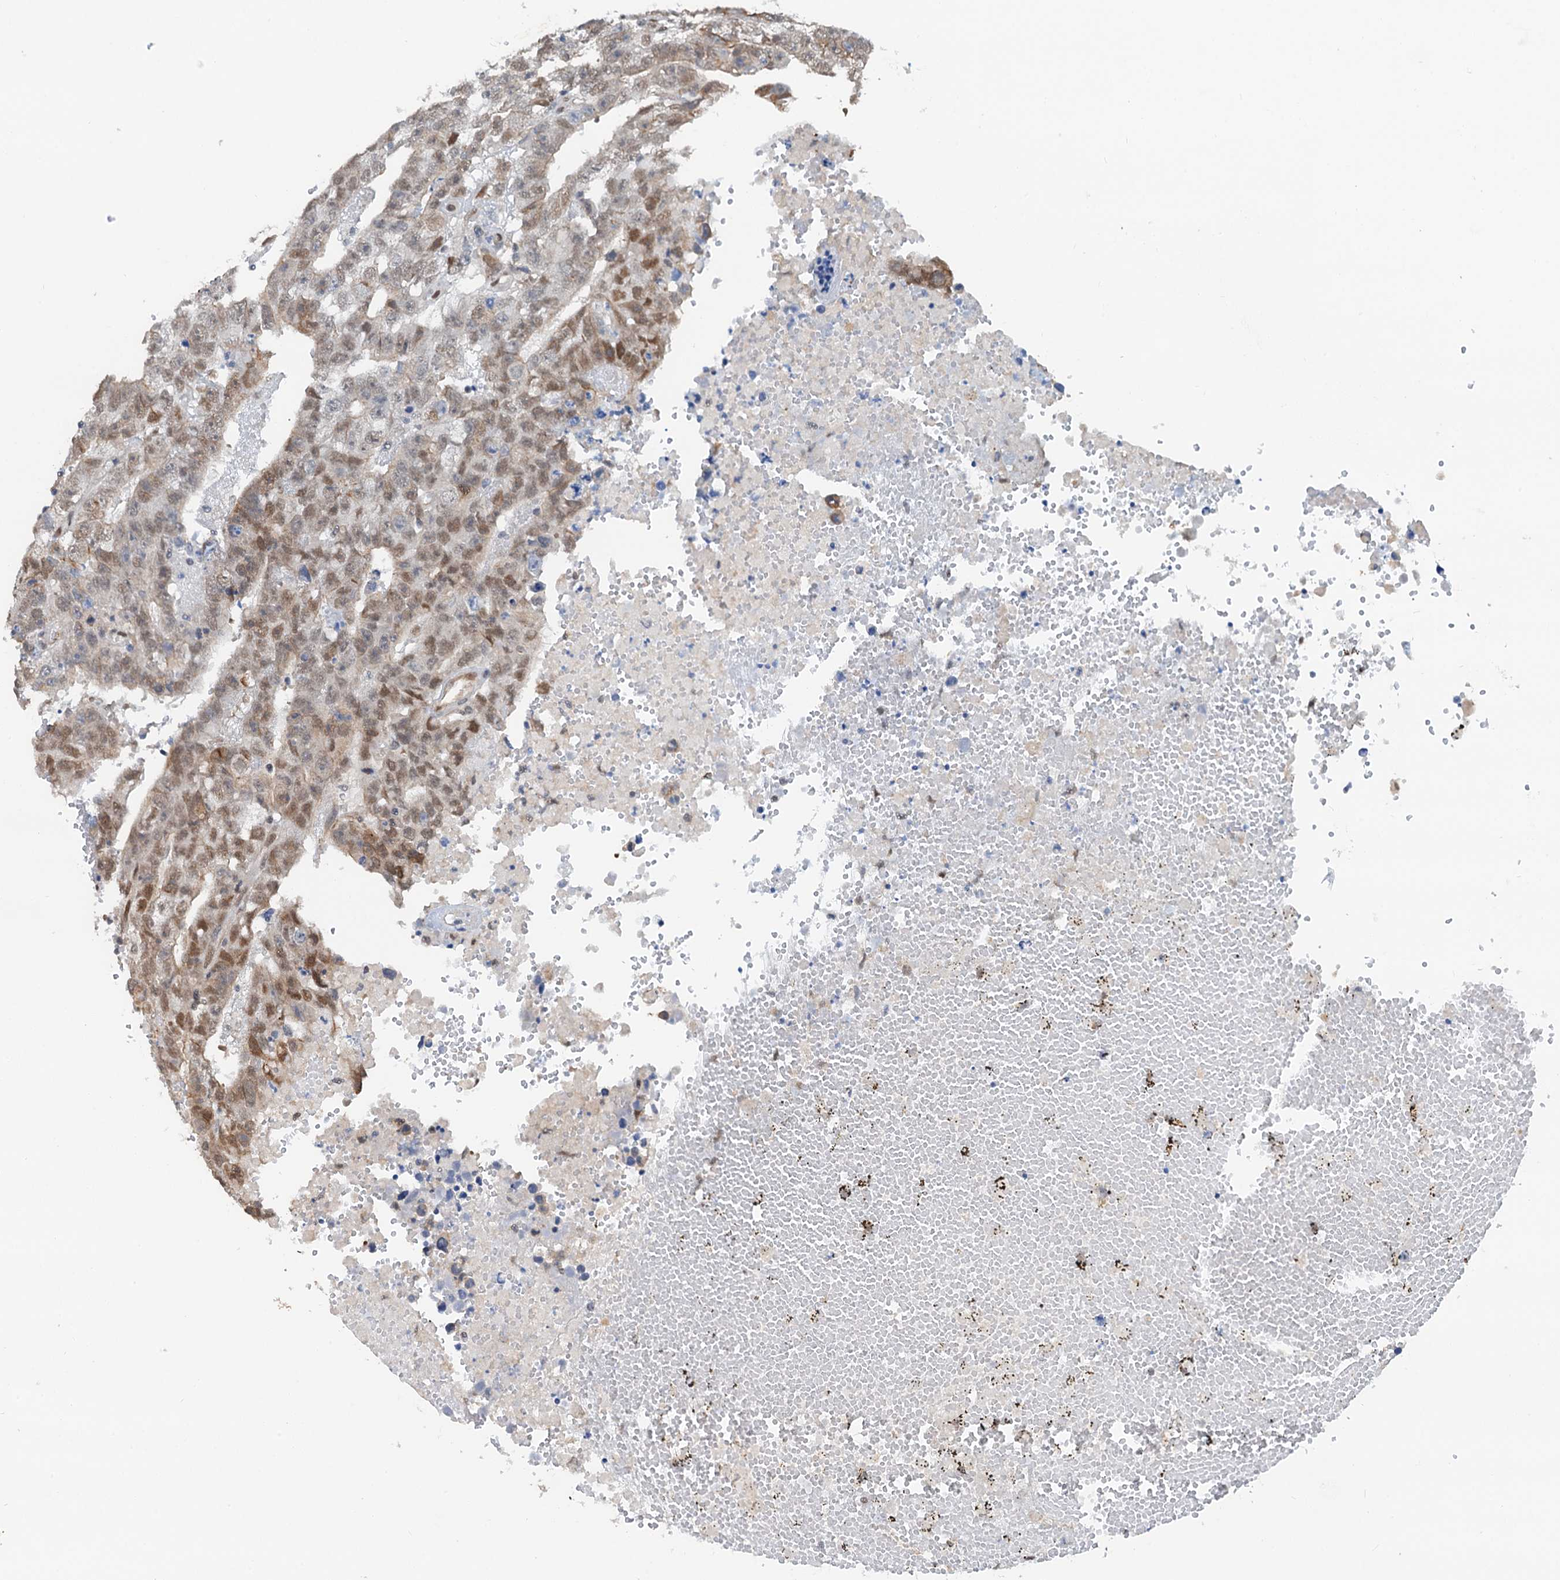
{"staining": {"intensity": "moderate", "quantity": "<25%", "location": "nuclear"}, "tissue": "testis cancer", "cell_type": "Tumor cells", "image_type": "cancer", "snomed": [{"axis": "morphology", "description": "Carcinoma, Embryonal, NOS"}, {"axis": "topography", "description": "Testis"}], "caption": "Immunohistochemistry (IHC) photomicrograph of neoplastic tissue: human testis cancer stained using immunohistochemistry demonstrates low levels of moderate protein expression localized specifically in the nuclear of tumor cells, appearing as a nuclear brown color.", "gene": "CFDP1", "patient": {"sex": "male", "age": 25}}